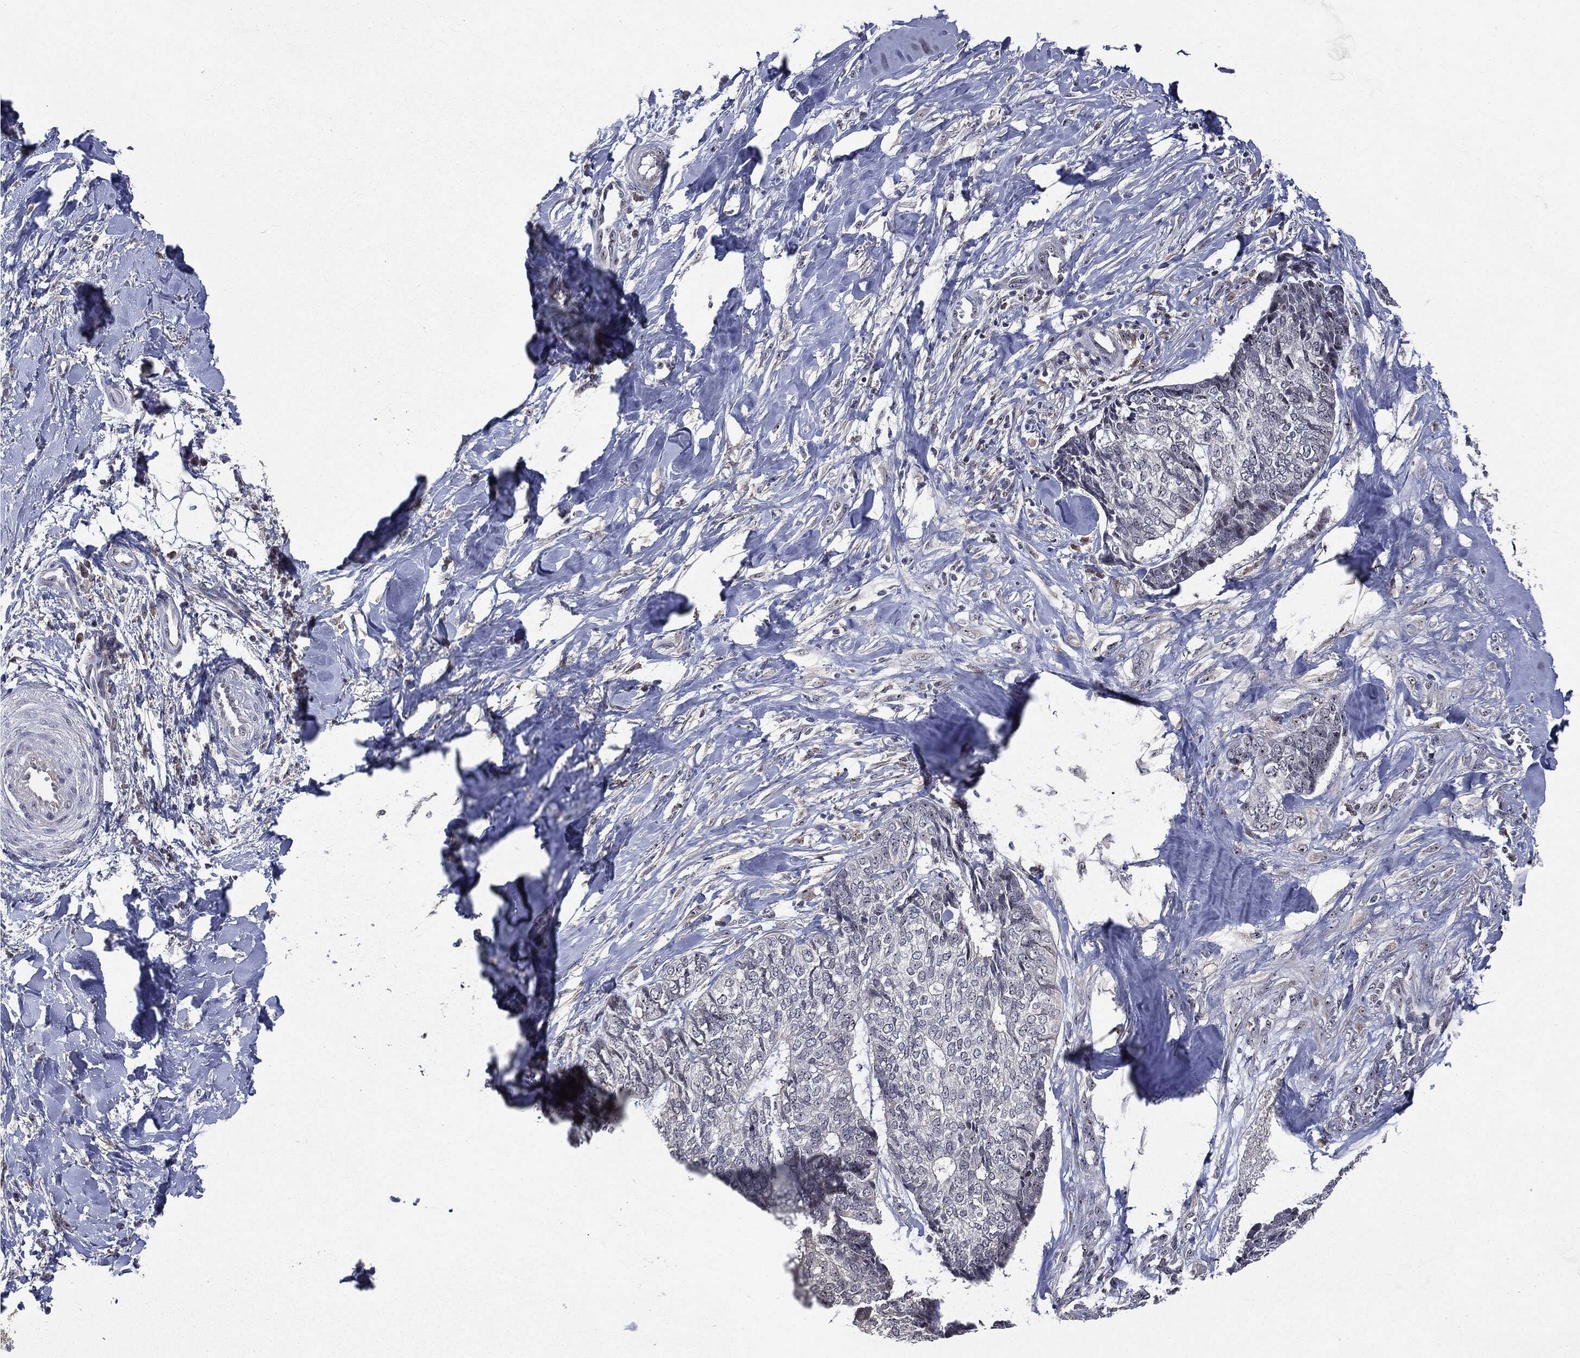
{"staining": {"intensity": "negative", "quantity": "none", "location": "none"}, "tissue": "skin cancer", "cell_type": "Tumor cells", "image_type": "cancer", "snomed": [{"axis": "morphology", "description": "Basal cell carcinoma"}, {"axis": "topography", "description": "Skin"}], "caption": "This is an immunohistochemistry histopathology image of skin cancer (basal cell carcinoma). There is no staining in tumor cells.", "gene": "TRMT1L", "patient": {"sex": "male", "age": 86}}